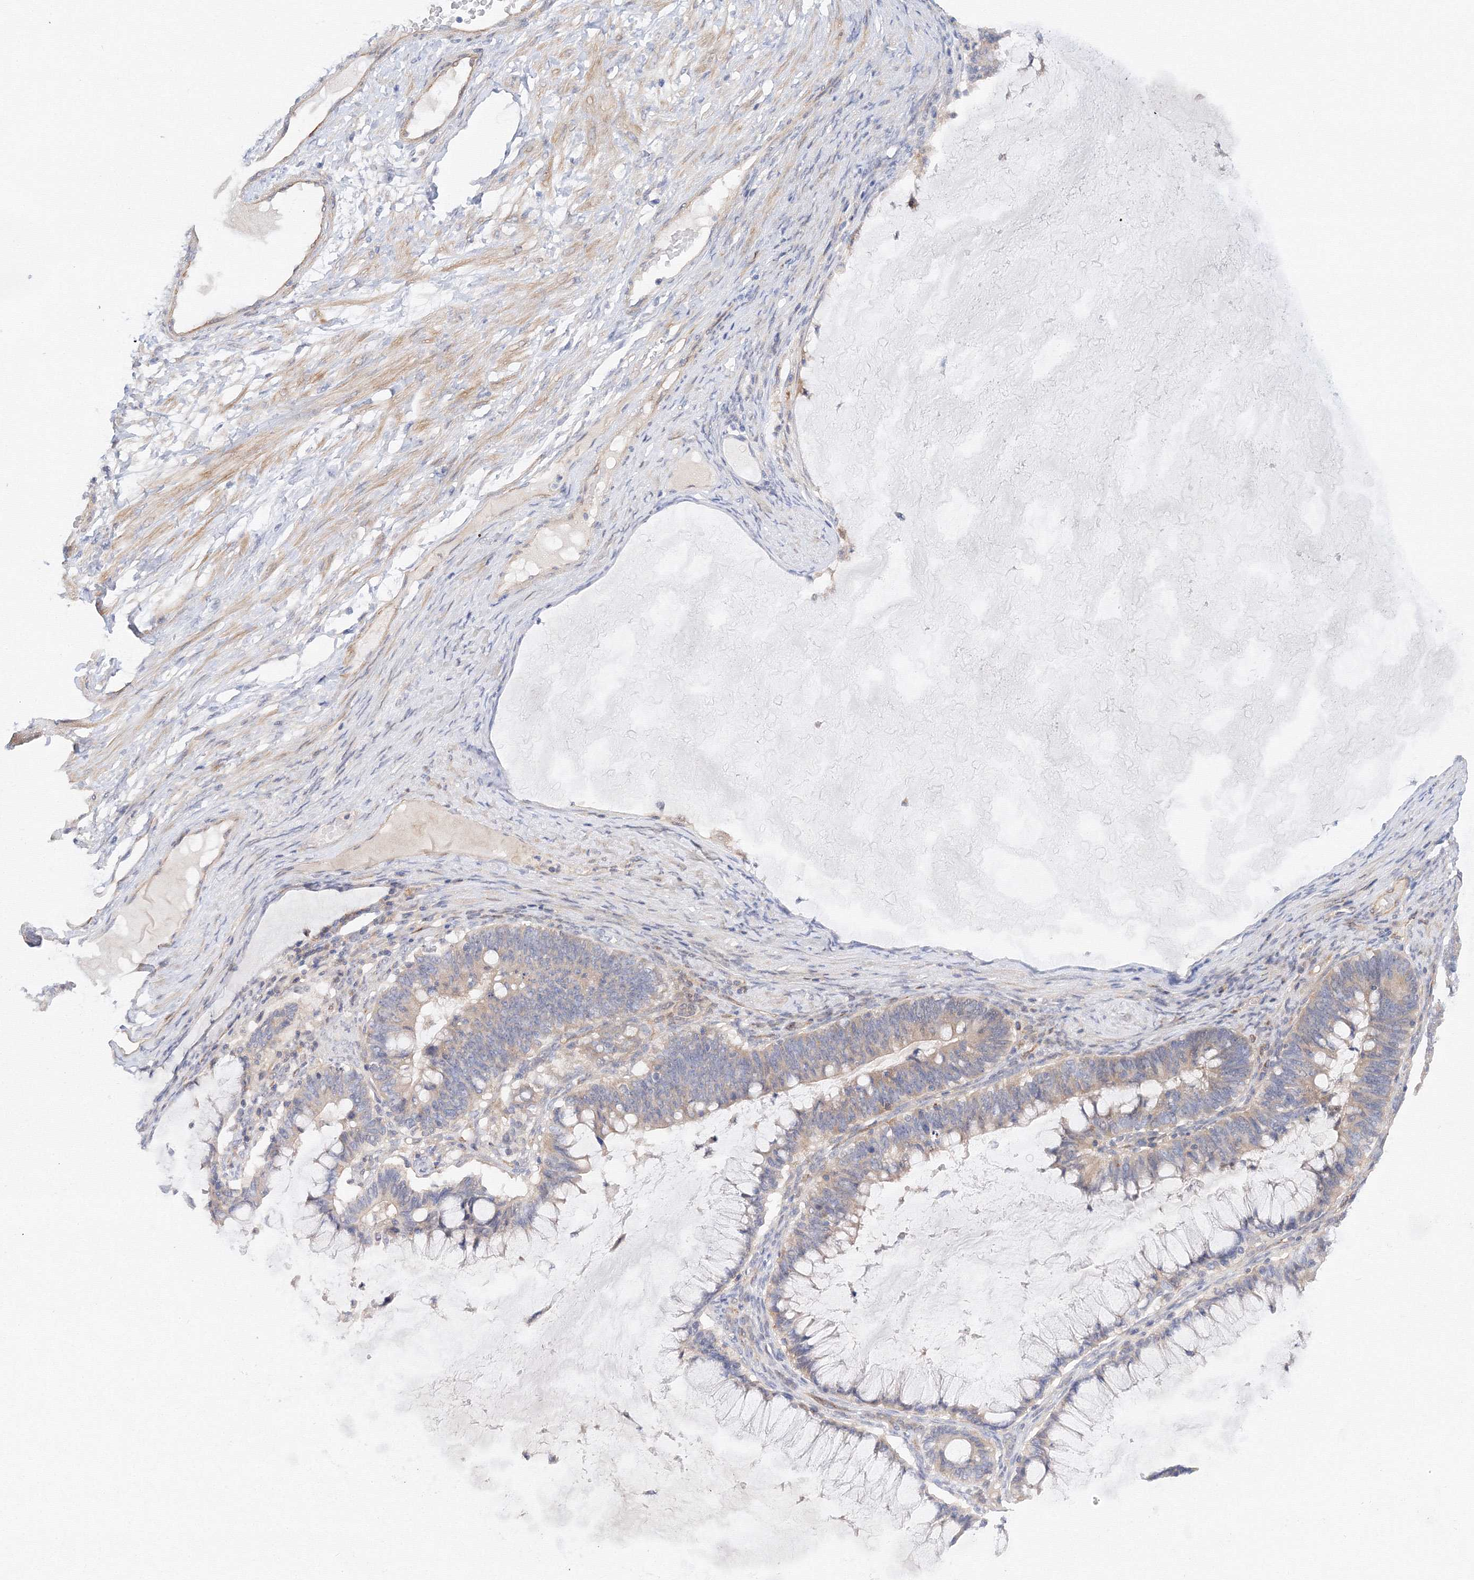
{"staining": {"intensity": "weak", "quantity": ">75%", "location": "cytoplasmic/membranous"}, "tissue": "ovarian cancer", "cell_type": "Tumor cells", "image_type": "cancer", "snomed": [{"axis": "morphology", "description": "Cystadenocarcinoma, mucinous, NOS"}, {"axis": "topography", "description": "Ovary"}], "caption": "The photomicrograph shows staining of ovarian mucinous cystadenocarcinoma, revealing weak cytoplasmic/membranous protein expression (brown color) within tumor cells.", "gene": "DIS3L2", "patient": {"sex": "female", "age": 61}}